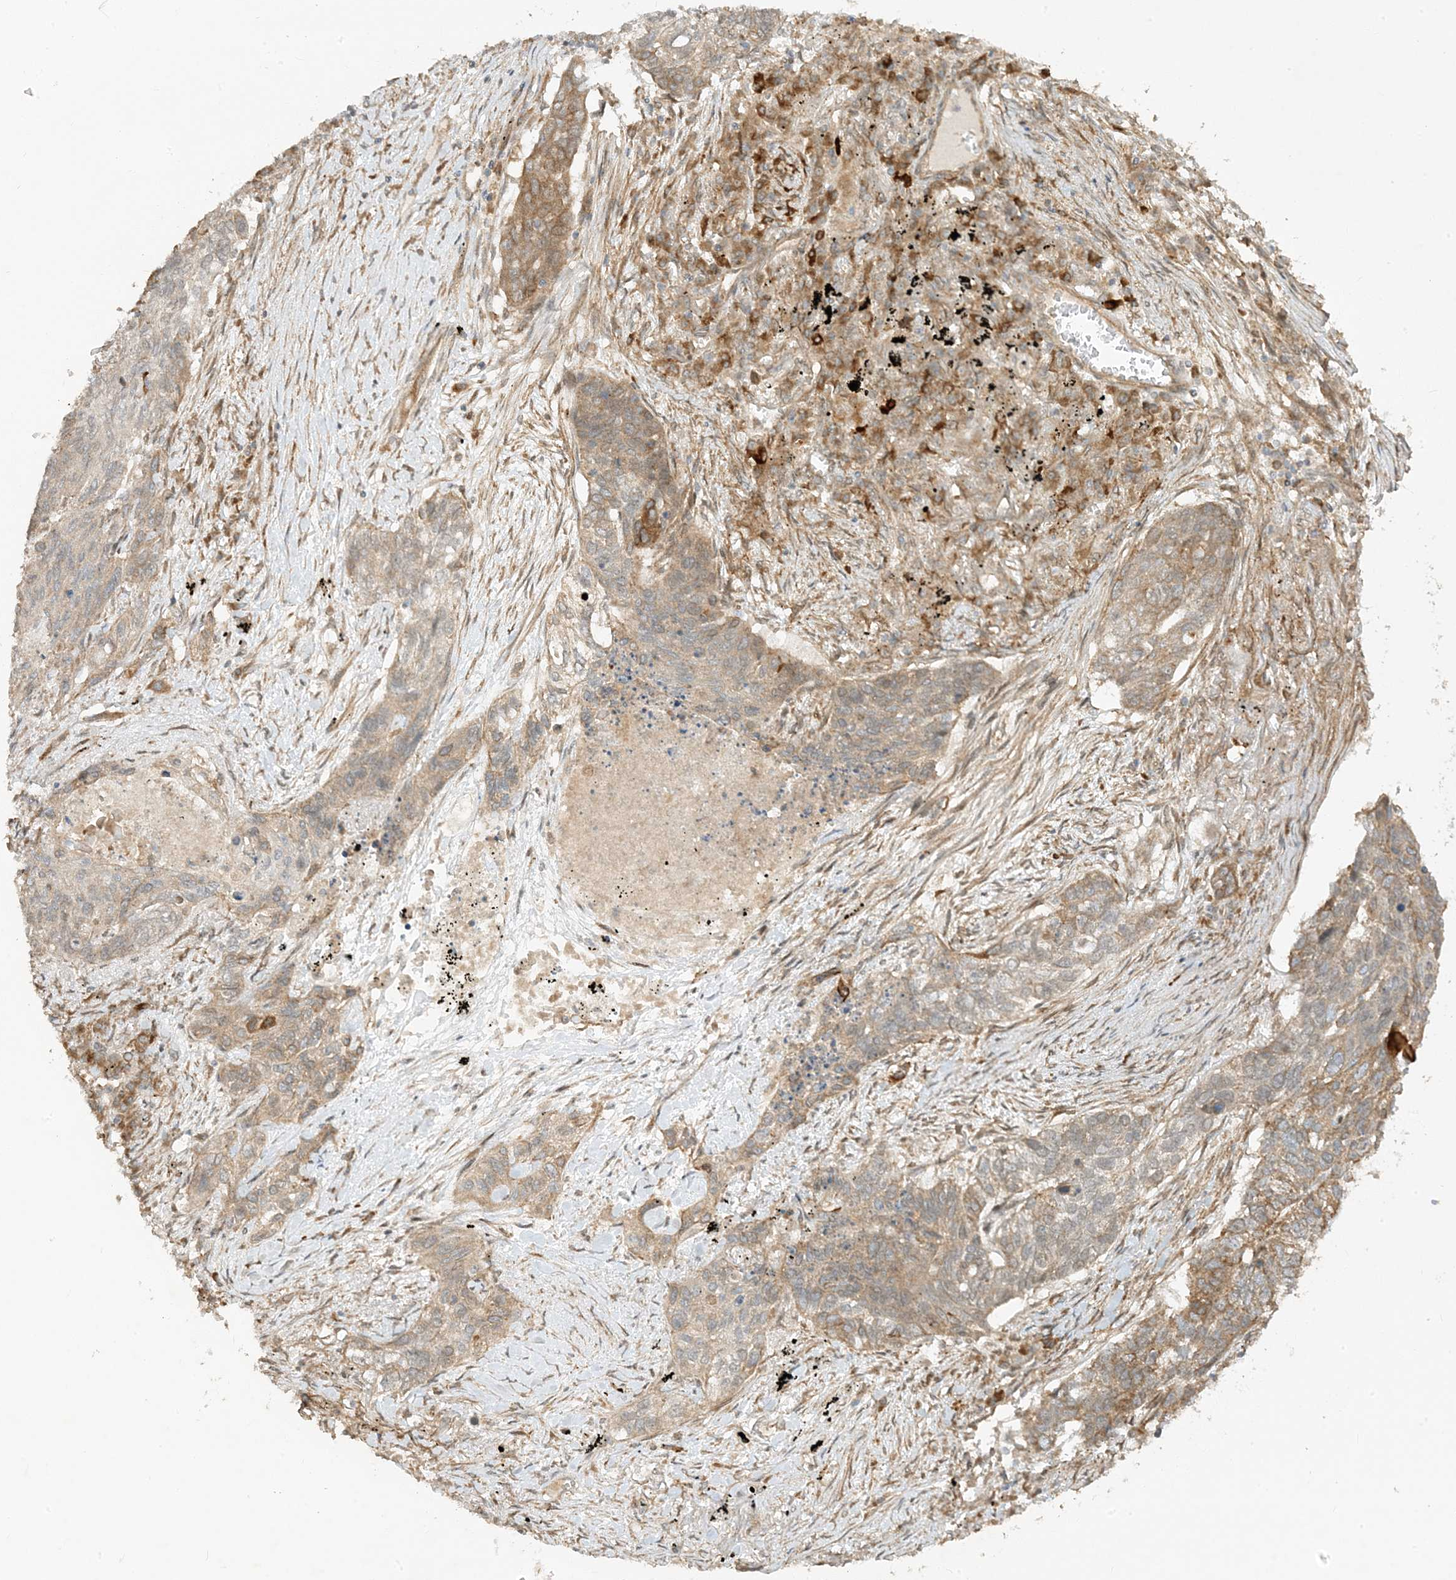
{"staining": {"intensity": "moderate", "quantity": ">75%", "location": "cytoplasmic/membranous"}, "tissue": "lung cancer", "cell_type": "Tumor cells", "image_type": "cancer", "snomed": [{"axis": "morphology", "description": "Squamous cell carcinoma, NOS"}, {"axis": "topography", "description": "Lung"}], "caption": "Lung cancer (squamous cell carcinoma) stained with DAB immunohistochemistry reveals medium levels of moderate cytoplasmic/membranous expression in about >75% of tumor cells. The protein is shown in brown color, while the nuclei are stained blue.", "gene": "SCARF2", "patient": {"sex": "female", "age": 63}}